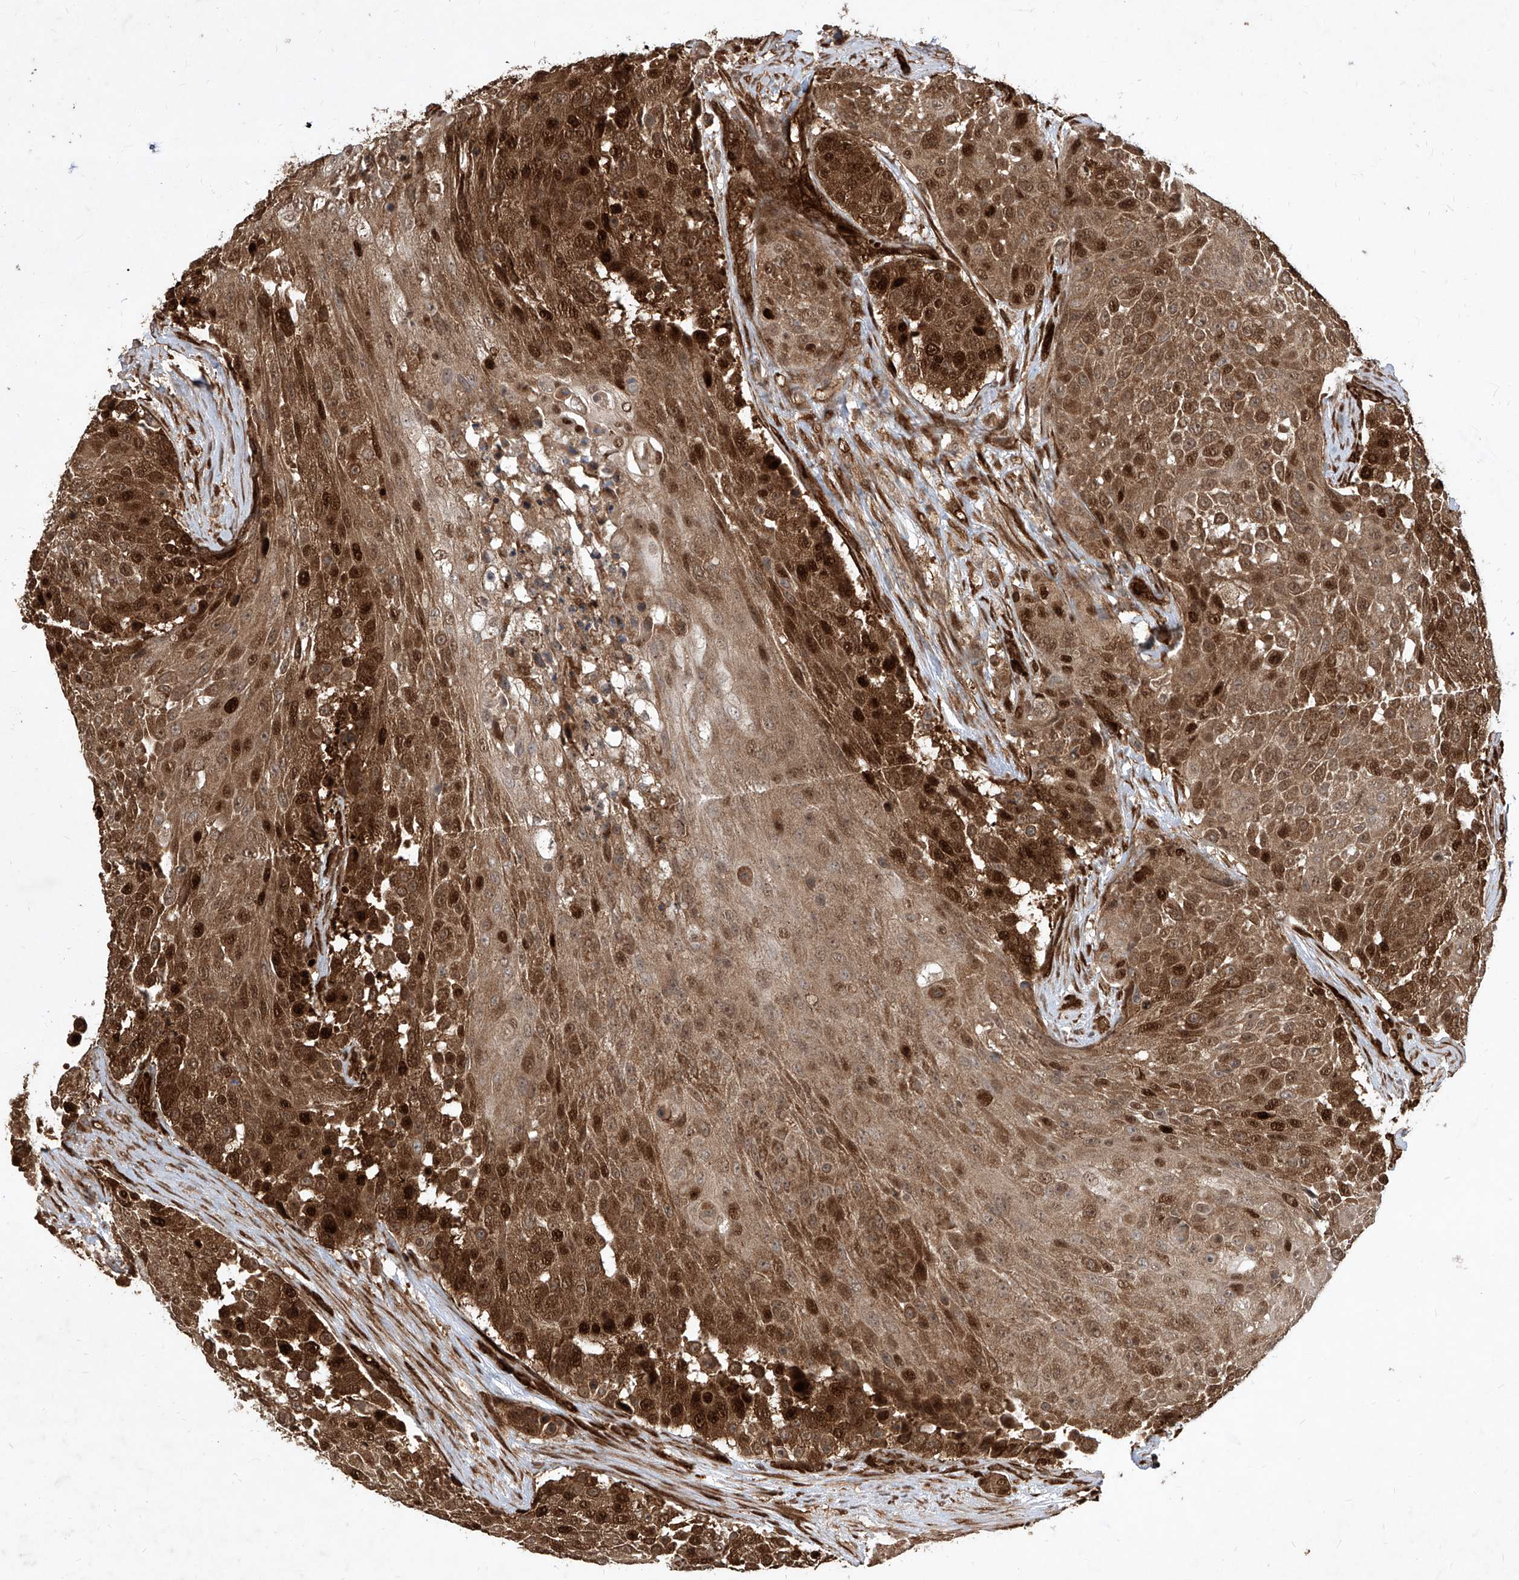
{"staining": {"intensity": "strong", "quantity": ">75%", "location": "cytoplasmic/membranous,nuclear"}, "tissue": "urothelial cancer", "cell_type": "Tumor cells", "image_type": "cancer", "snomed": [{"axis": "morphology", "description": "Urothelial carcinoma, High grade"}, {"axis": "topography", "description": "Urinary bladder"}], "caption": "Human urothelial cancer stained with a brown dye shows strong cytoplasmic/membranous and nuclear positive positivity in about >75% of tumor cells.", "gene": "MAGED2", "patient": {"sex": "female", "age": 63}}